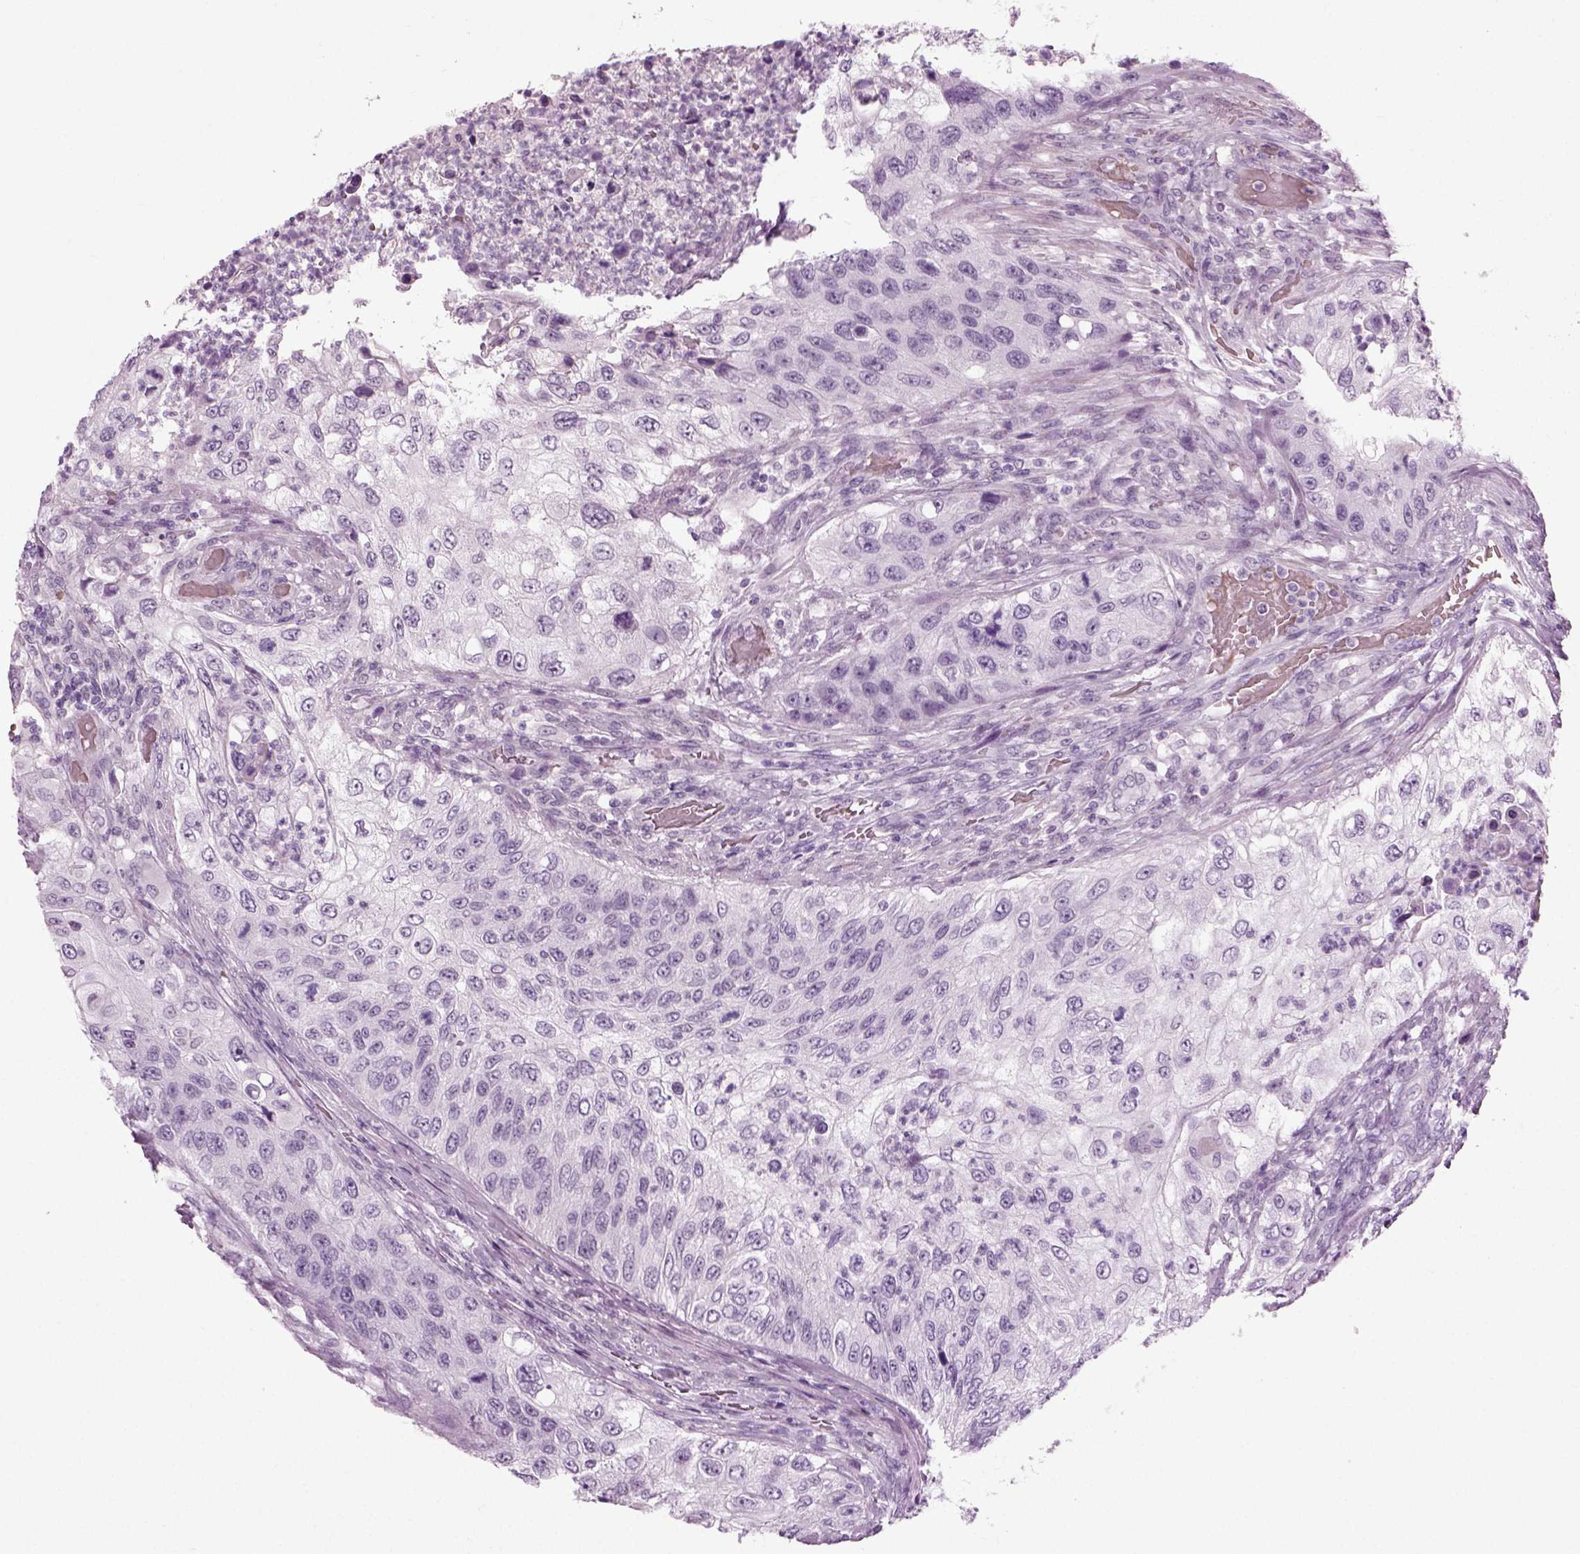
{"staining": {"intensity": "negative", "quantity": "none", "location": "none"}, "tissue": "urothelial cancer", "cell_type": "Tumor cells", "image_type": "cancer", "snomed": [{"axis": "morphology", "description": "Urothelial carcinoma, High grade"}, {"axis": "topography", "description": "Urinary bladder"}], "caption": "Tumor cells are negative for protein expression in human urothelial cancer.", "gene": "ZC2HC1C", "patient": {"sex": "female", "age": 60}}